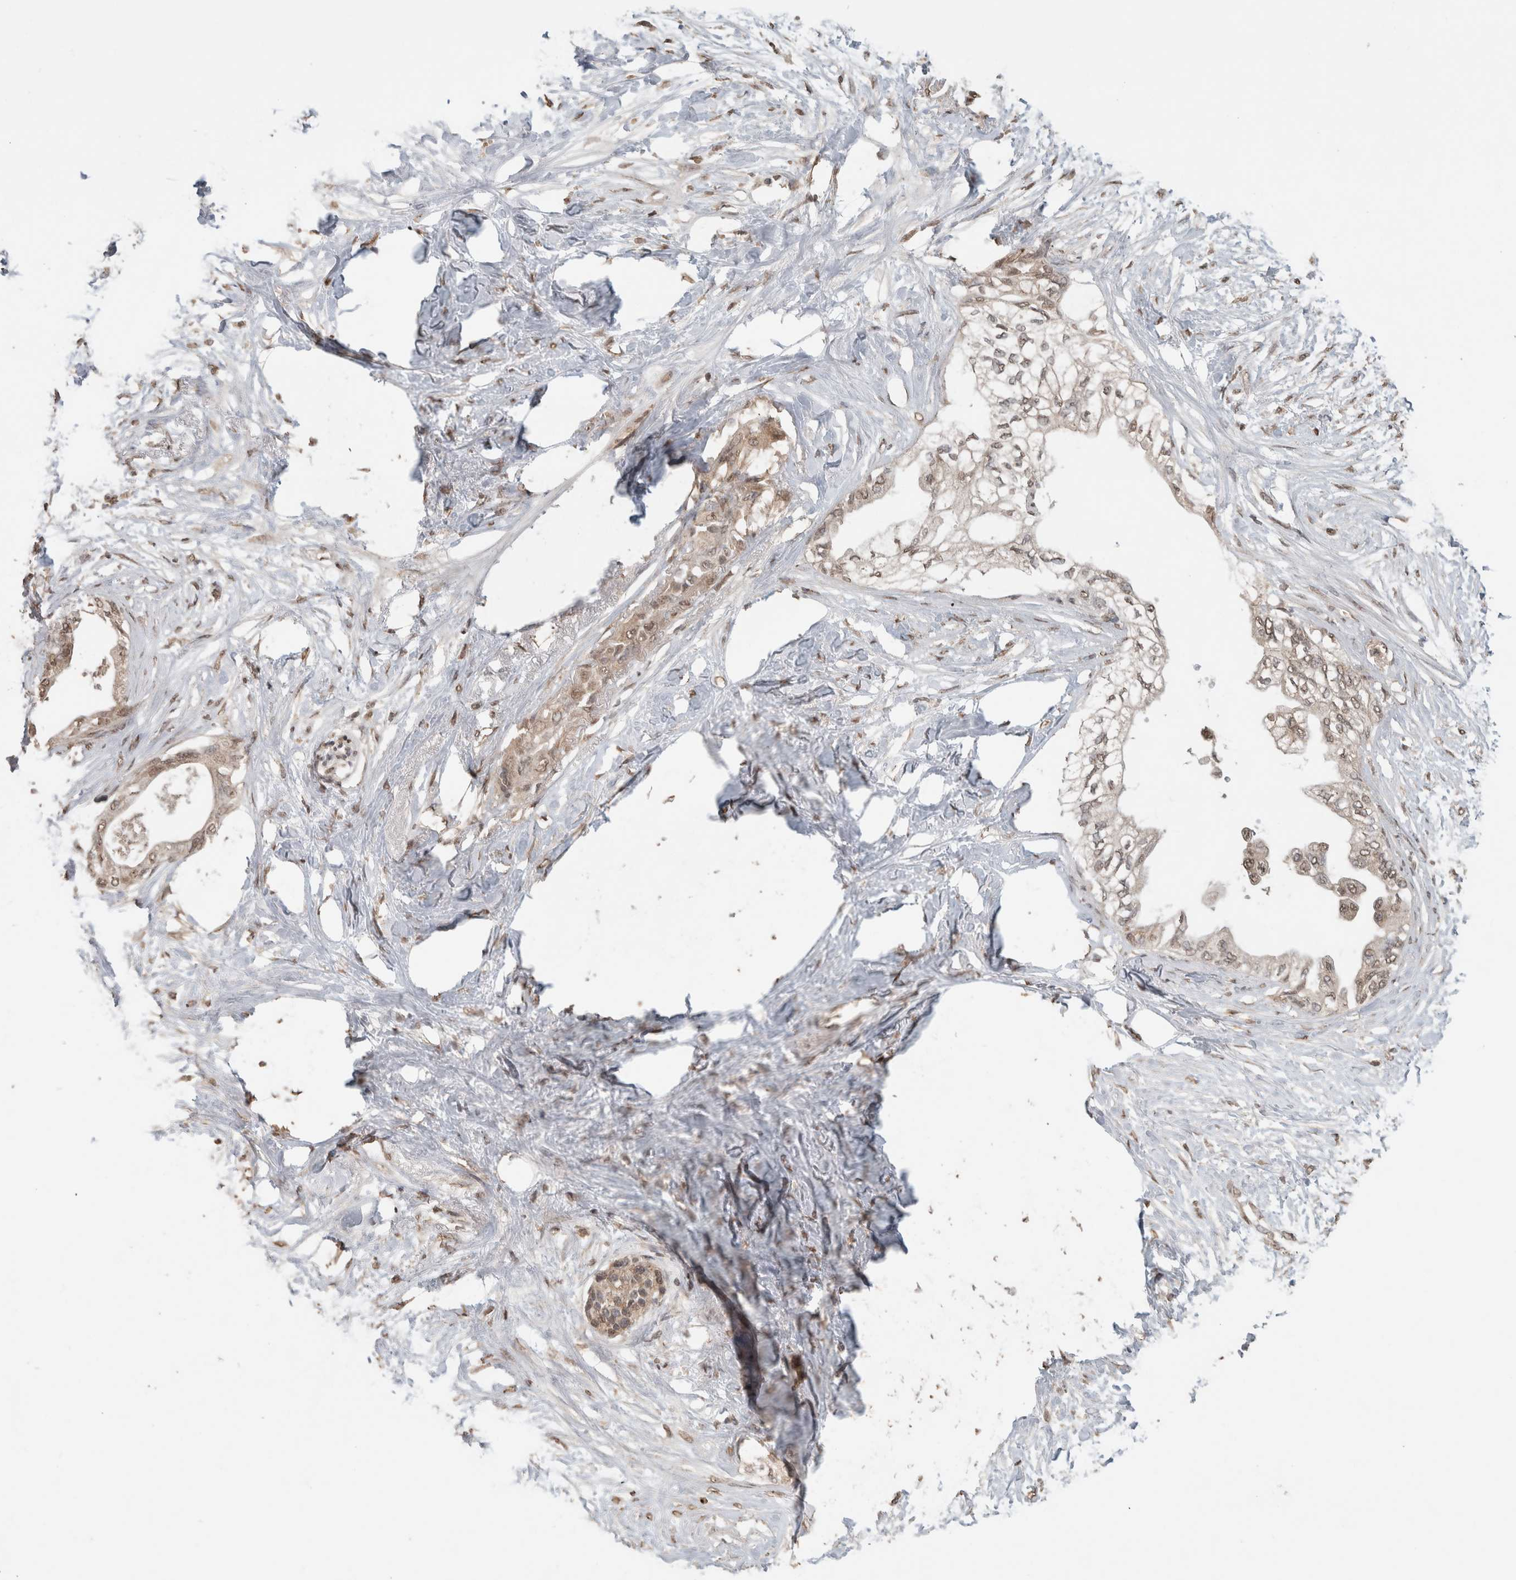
{"staining": {"intensity": "weak", "quantity": ">75%", "location": "cytoplasmic/membranous,nuclear"}, "tissue": "pancreatic cancer", "cell_type": "Tumor cells", "image_type": "cancer", "snomed": [{"axis": "morphology", "description": "Normal tissue, NOS"}, {"axis": "morphology", "description": "Adenocarcinoma, NOS"}, {"axis": "topography", "description": "Pancreas"}, {"axis": "topography", "description": "Duodenum"}], "caption": "Protein expression analysis of human pancreatic cancer (adenocarcinoma) reveals weak cytoplasmic/membranous and nuclear positivity in about >75% of tumor cells.", "gene": "FAM3A", "patient": {"sex": "female", "age": 60}}